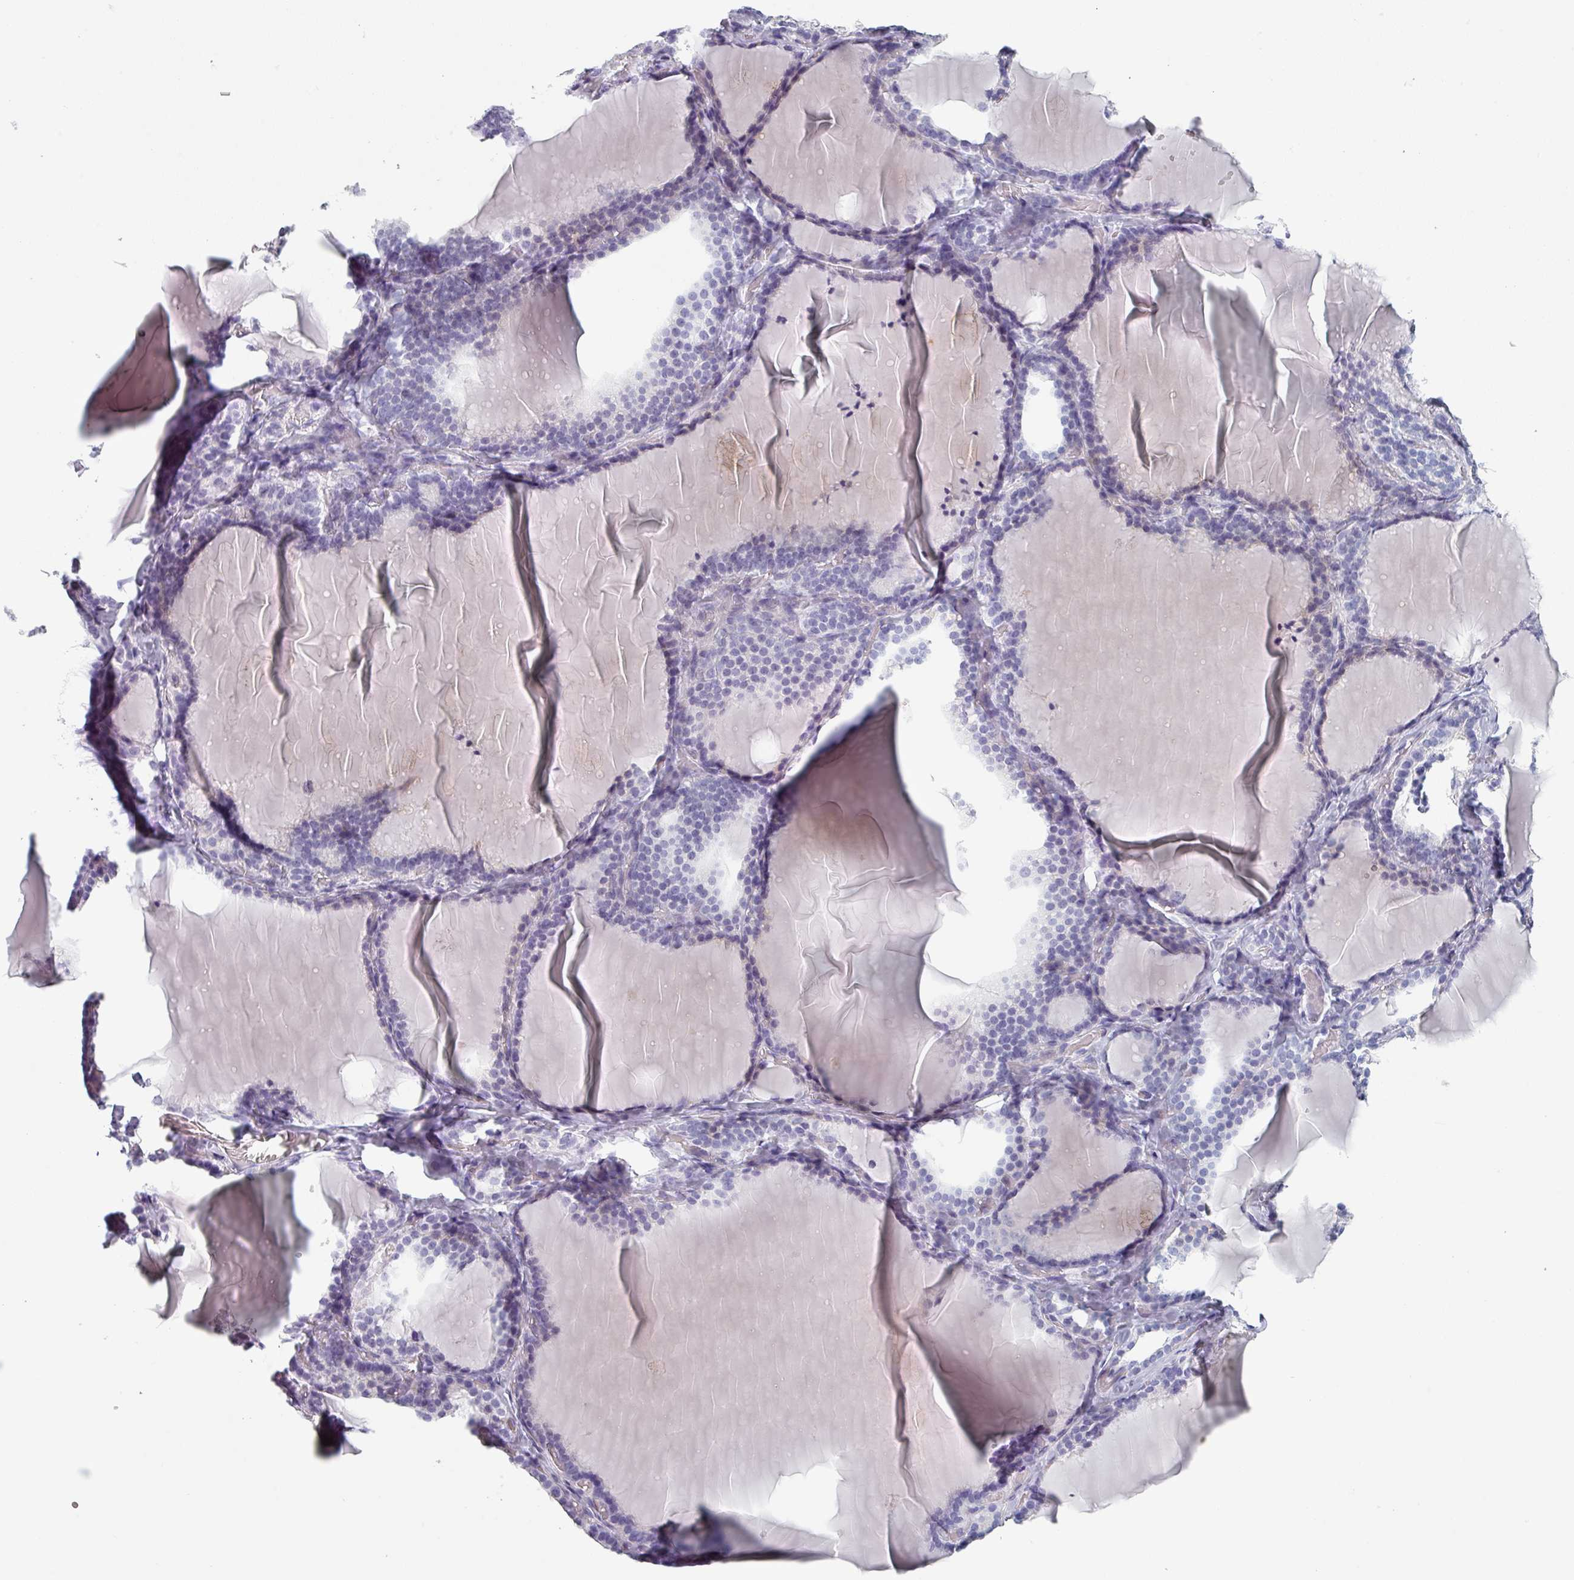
{"staining": {"intensity": "negative", "quantity": "none", "location": "none"}, "tissue": "thyroid gland", "cell_type": "Glandular cells", "image_type": "normal", "snomed": [{"axis": "morphology", "description": "Normal tissue, NOS"}, {"axis": "topography", "description": "Thyroid gland"}], "caption": "Immunohistochemistry of unremarkable thyroid gland demonstrates no expression in glandular cells.", "gene": "SLC35G2", "patient": {"sex": "female", "age": 31}}